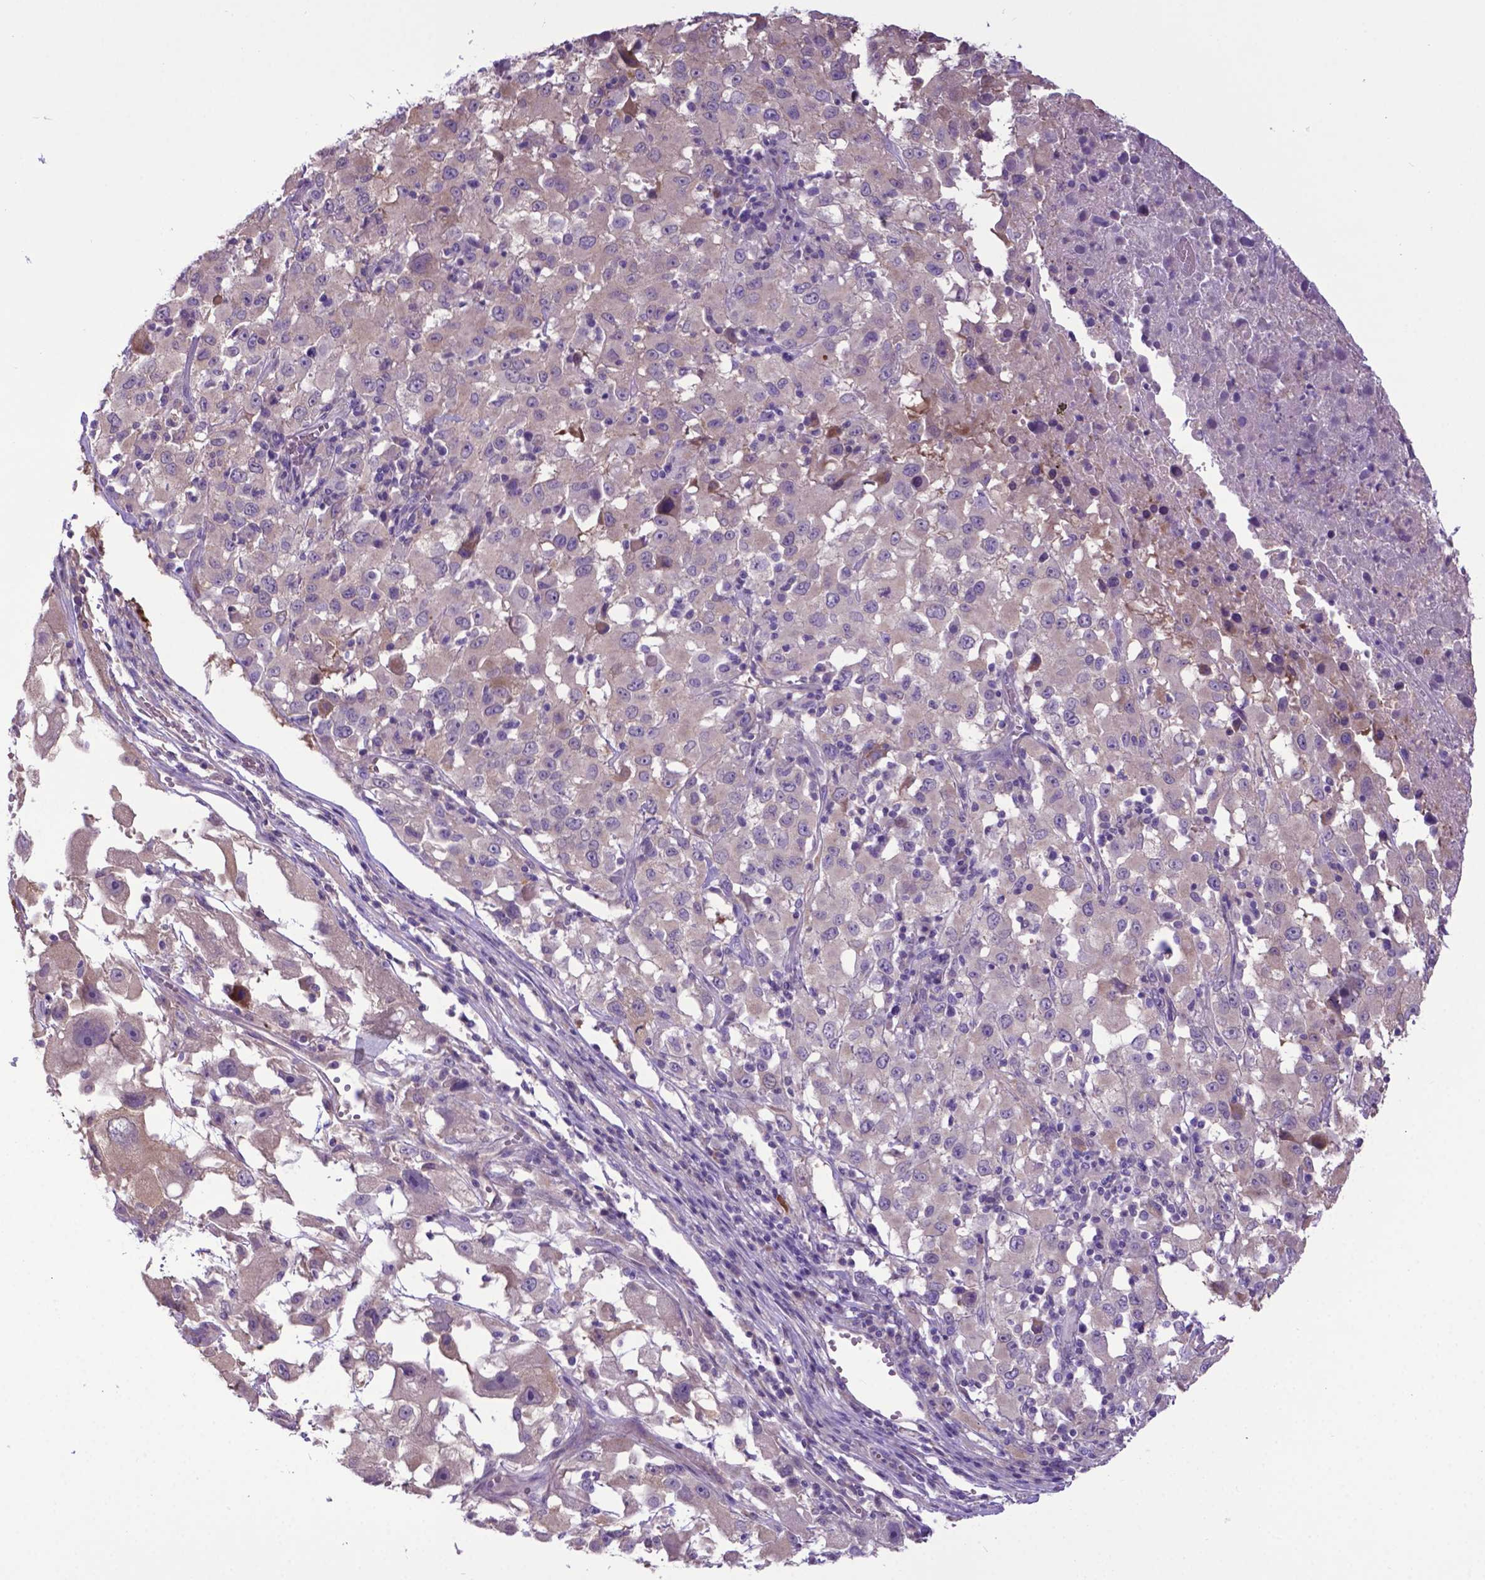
{"staining": {"intensity": "negative", "quantity": "none", "location": "none"}, "tissue": "melanoma", "cell_type": "Tumor cells", "image_type": "cancer", "snomed": [{"axis": "morphology", "description": "Malignant melanoma, Metastatic site"}, {"axis": "topography", "description": "Soft tissue"}], "caption": "Photomicrograph shows no significant protein positivity in tumor cells of melanoma.", "gene": "ADRA2B", "patient": {"sex": "male", "age": 50}}